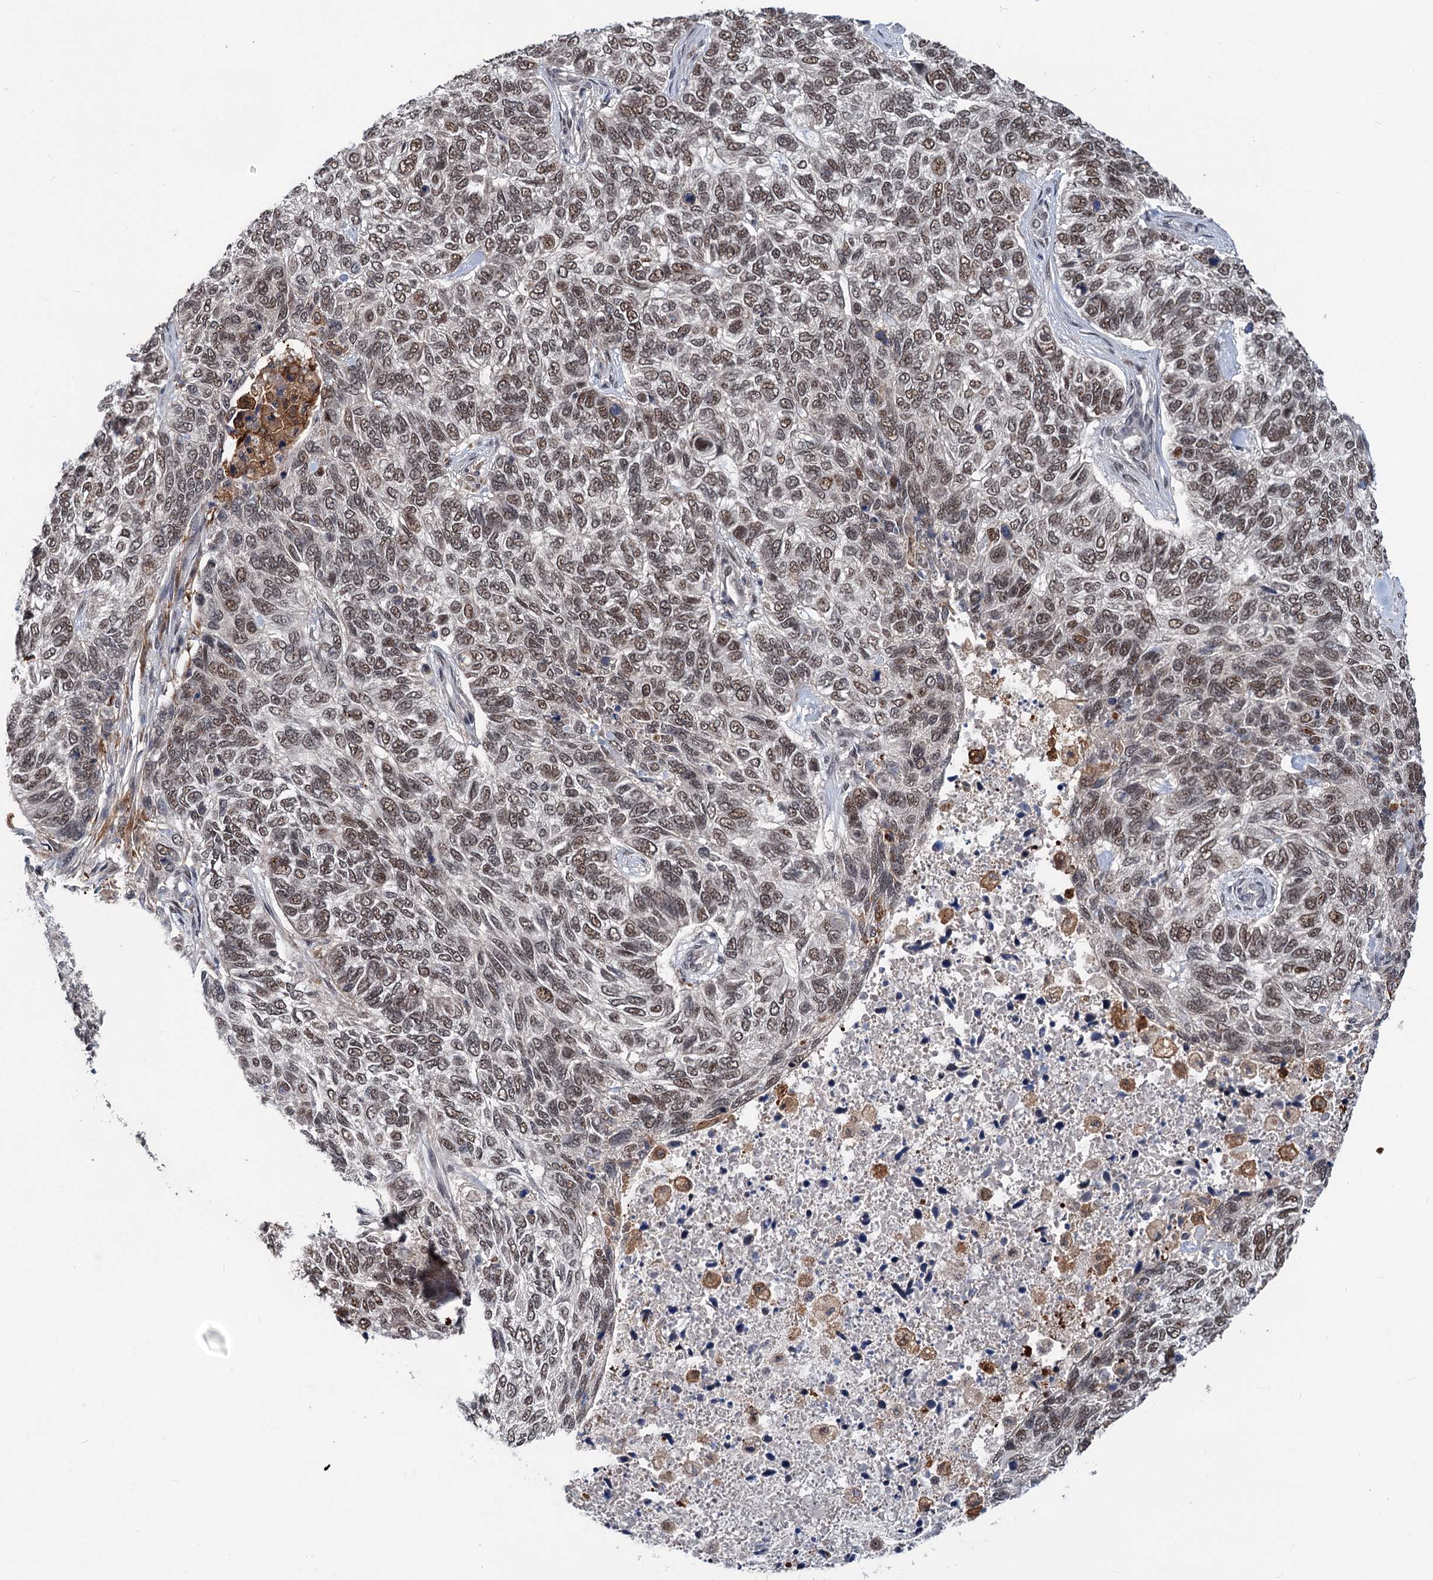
{"staining": {"intensity": "weak", "quantity": ">75%", "location": "nuclear"}, "tissue": "skin cancer", "cell_type": "Tumor cells", "image_type": "cancer", "snomed": [{"axis": "morphology", "description": "Basal cell carcinoma"}, {"axis": "topography", "description": "Skin"}], "caption": "Weak nuclear positivity is present in approximately >75% of tumor cells in skin cancer.", "gene": "PHF8", "patient": {"sex": "female", "age": 65}}